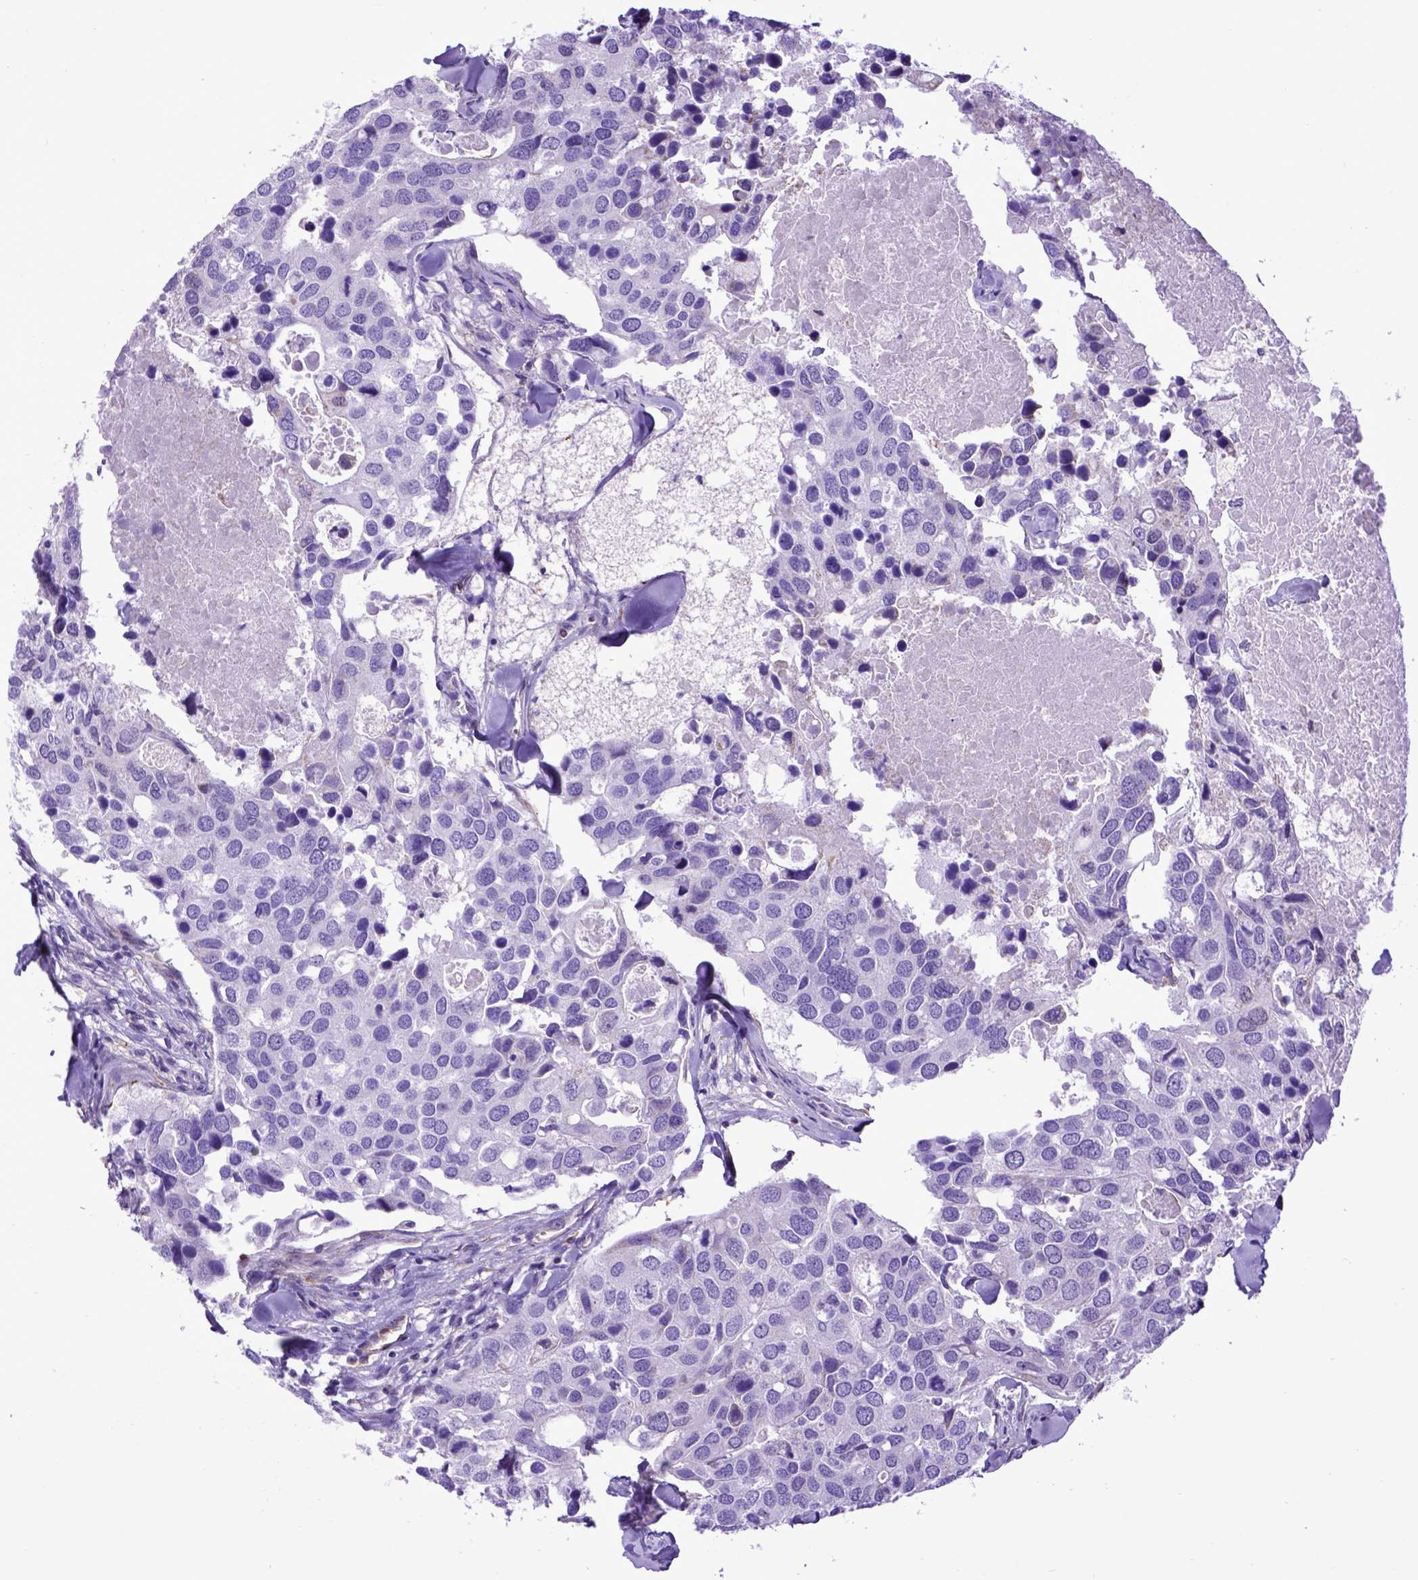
{"staining": {"intensity": "negative", "quantity": "none", "location": "none"}, "tissue": "breast cancer", "cell_type": "Tumor cells", "image_type": "cancer", "snomed": [{"axis": "morphology", "description": "Duct carcinoma"}, {"axis": "topography", "description": "Breast"}], "caption": "Tumor cells are negative for protein expression in human breast cancer. Nuclei are stained in blue.", "gene": "ASAH2", "patient": {"sex": "female", "age": 83}}